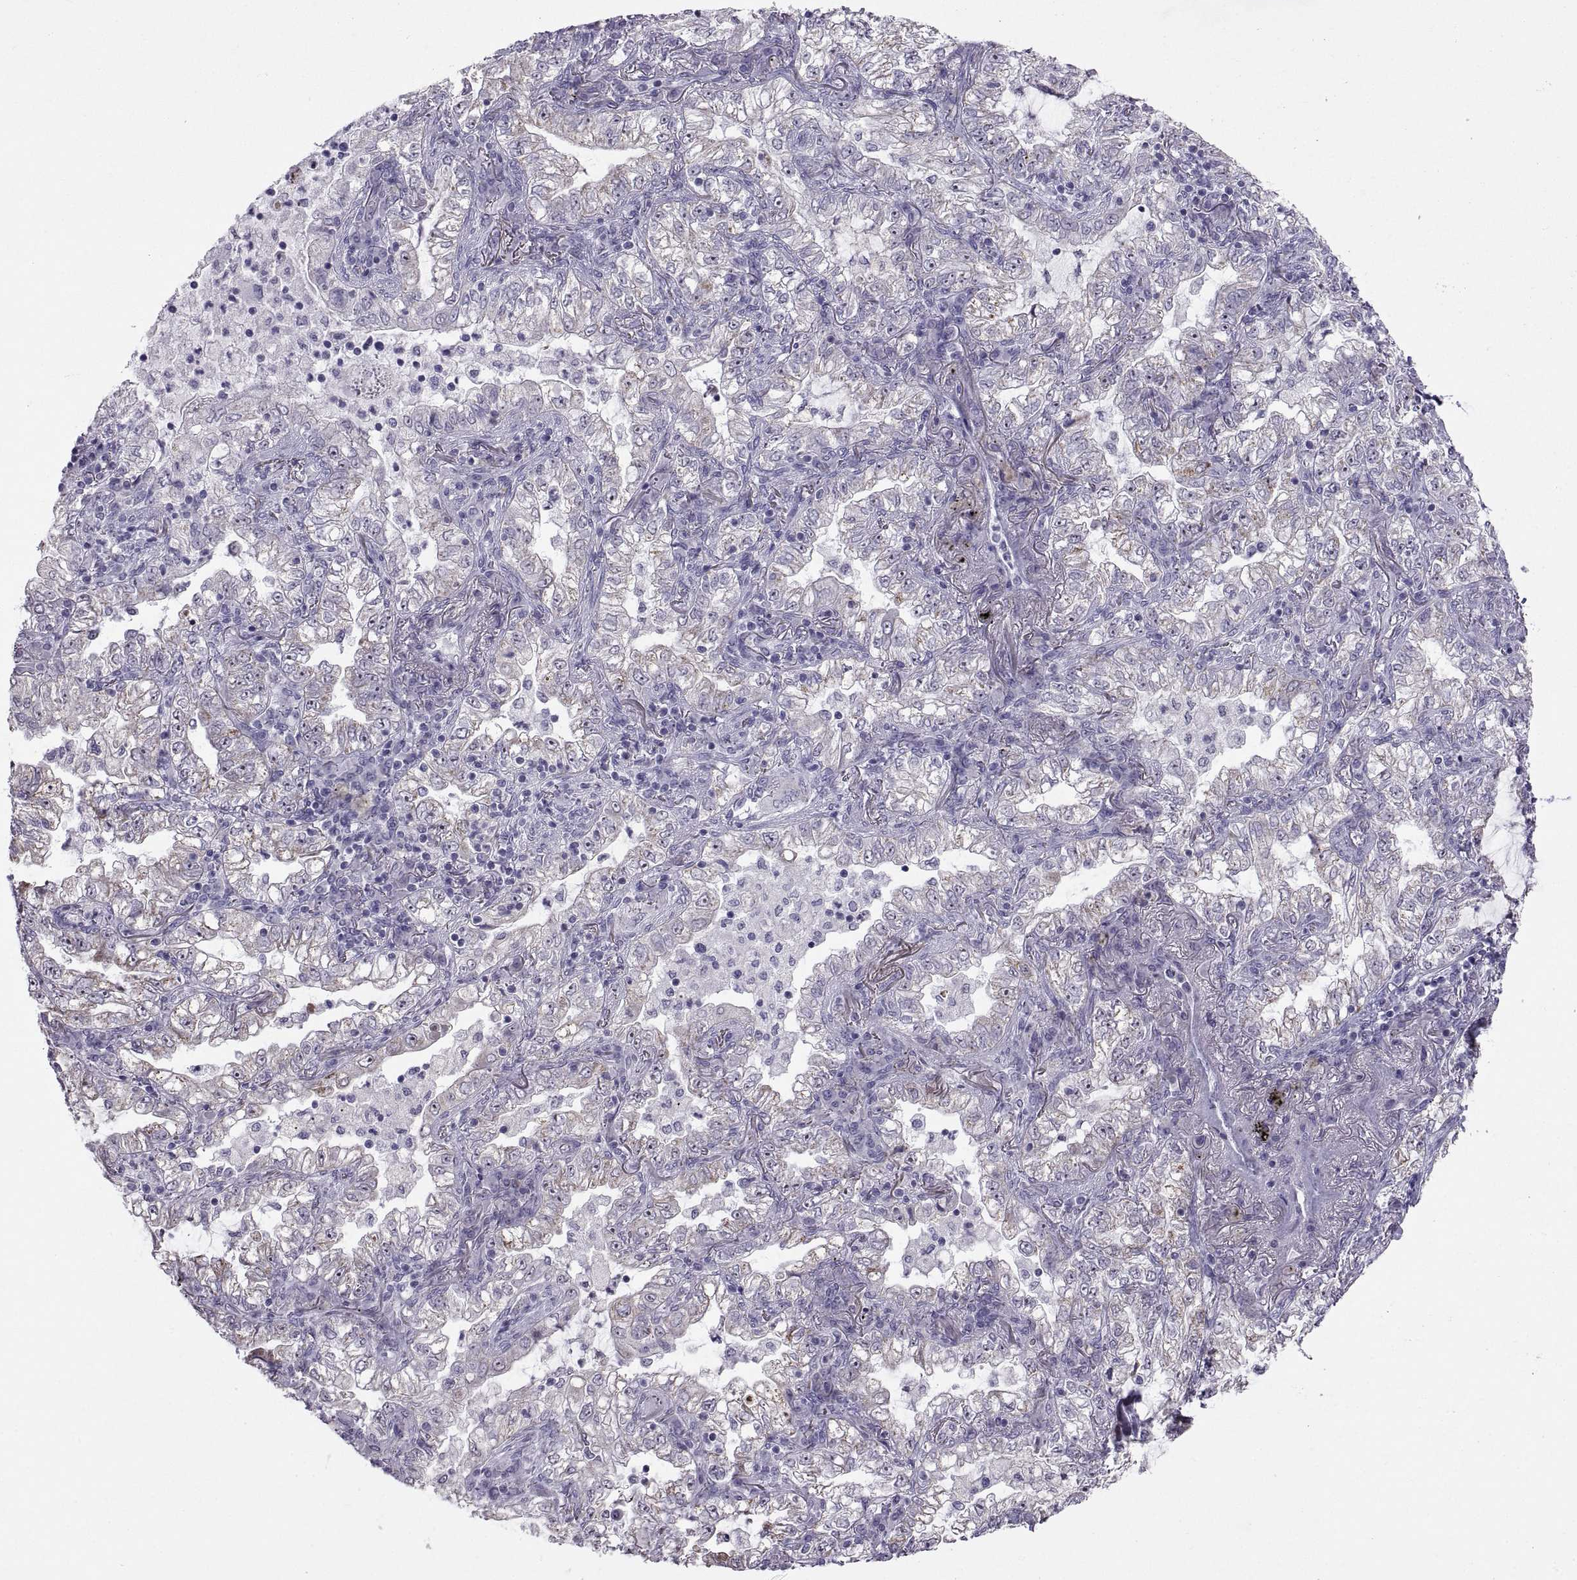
{"staining": {"intensity": "weak", "quantity": "<25%", "location": "cytoplasmic/membranous"}, "tissue": "lung cancer", "cell_type": "Tumor cells", "image_type": "cancer", "snomed": [{"axis": "morphology", "description": "Adenocarcinoma, NOS"}, {"axis": "topography", "description": "Lung"}], "caption": "DAB immunohistochemical staining of lung cancer (adenocarcinoma) demonstrates no significant staining in tumor cells.", "gene": "ASIC2", "patient": {"sex": "female", "age": 73}}